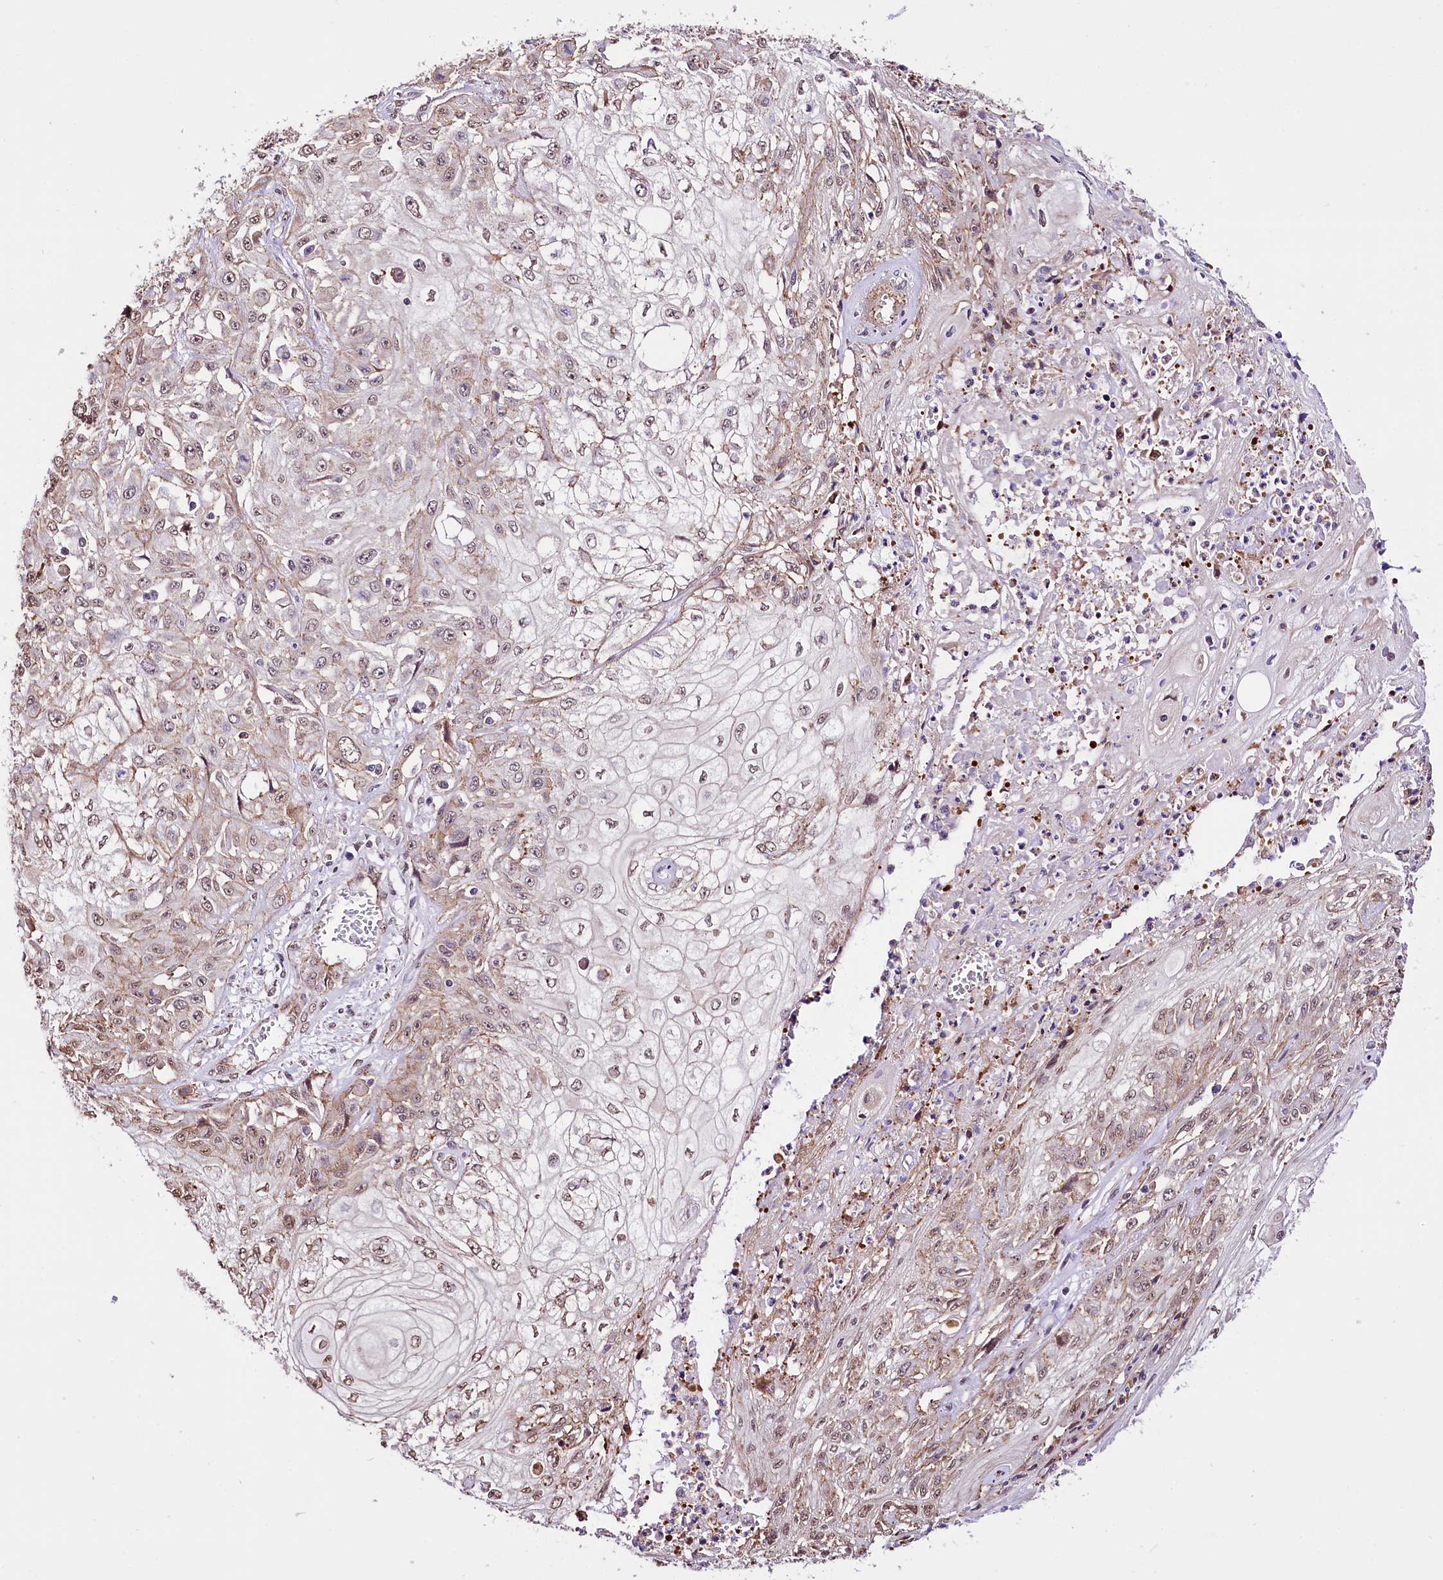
{"staining": {"intensity": "weak", "quantity": "25%-75%", "location": "cytoplasmic/membranous,nuclear"}, "tissue": "skin cancer", "cell_type": "Tumor cells", "image_type": "cancer", "snomed": [{"axis": "morphology", "description": "Squamous cell carcinoma, NOS"}, {"axis": "morphology", "description": "Squamous cell carcinoma, metastatic, NOS"}, {"axis": "topography", "description": "Skin"}, {"axis": "topography", "description": "Lymph node"}], "caption": "Immunohistochemical staining of squamous cell carcinoma (skin) demonstrates low levels of weak cytoplasmic/membranous and nuclear protein staining in approximately 25%-75% of tumor cells.", "gene": "ST7", "patient": {"sex": "male", "age": 75}}